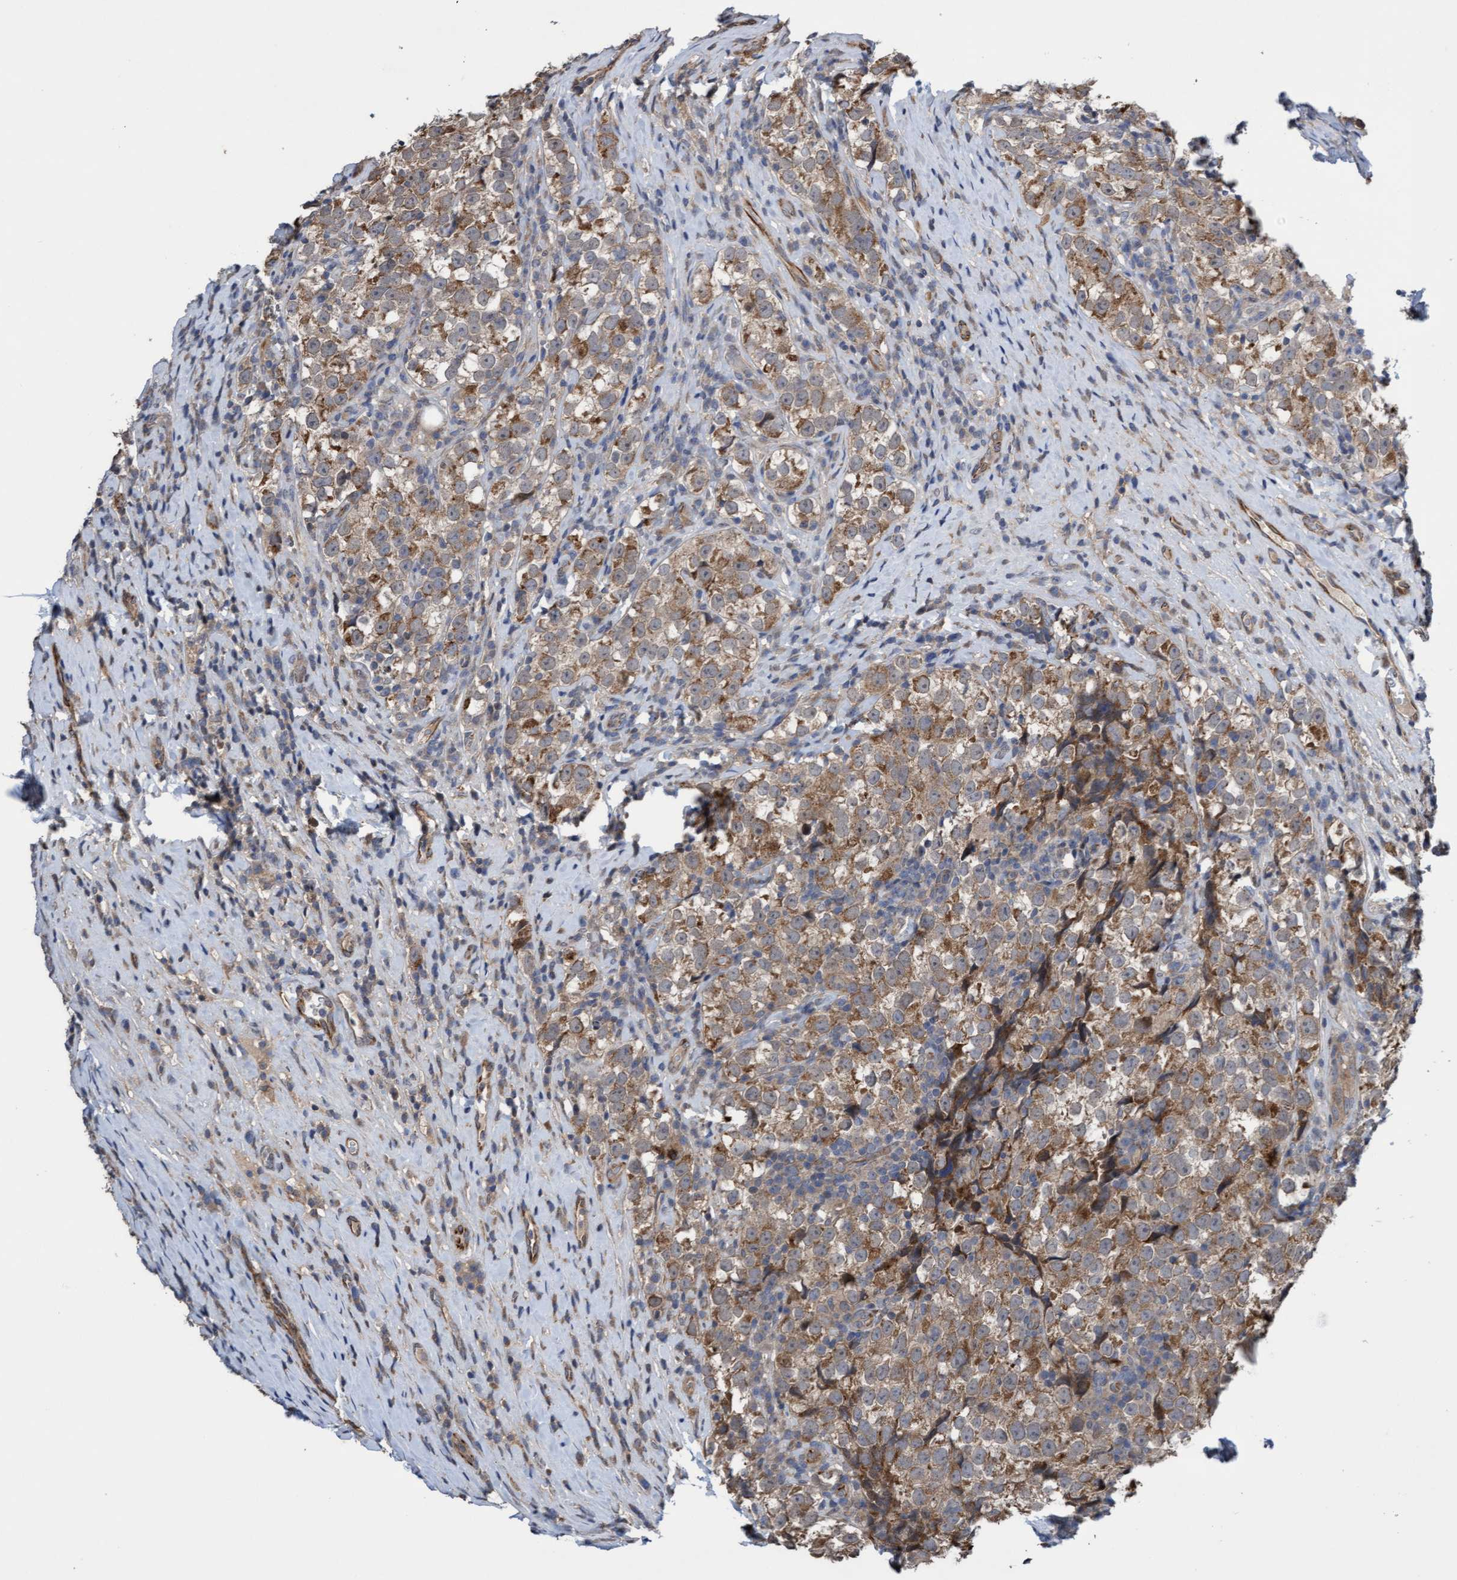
{"staining": {"intensity": "moderate", "quantity": ">75%", "location": "cytoplasmic/membranous"}, "tissue": "testis cancer", "cell_type": "Tumor cells", "image_type": "cancer", "snomed": [{"axis": "morphology", "description": "Normal tissue, NOS"}, {"axis": "morphology", "description": "Seminoma, NOS"}, {"axis": "topography", "description": "Testis"}], "caption": "Testis cancer (seminoma) was stained to show a protein in brown. There is medium levels of moderate cytoplasmic/membranous expression in approximately >75% of tumor cells.", "gene": "ITFG1", "patient": {"sex": "male", "age": 43}}